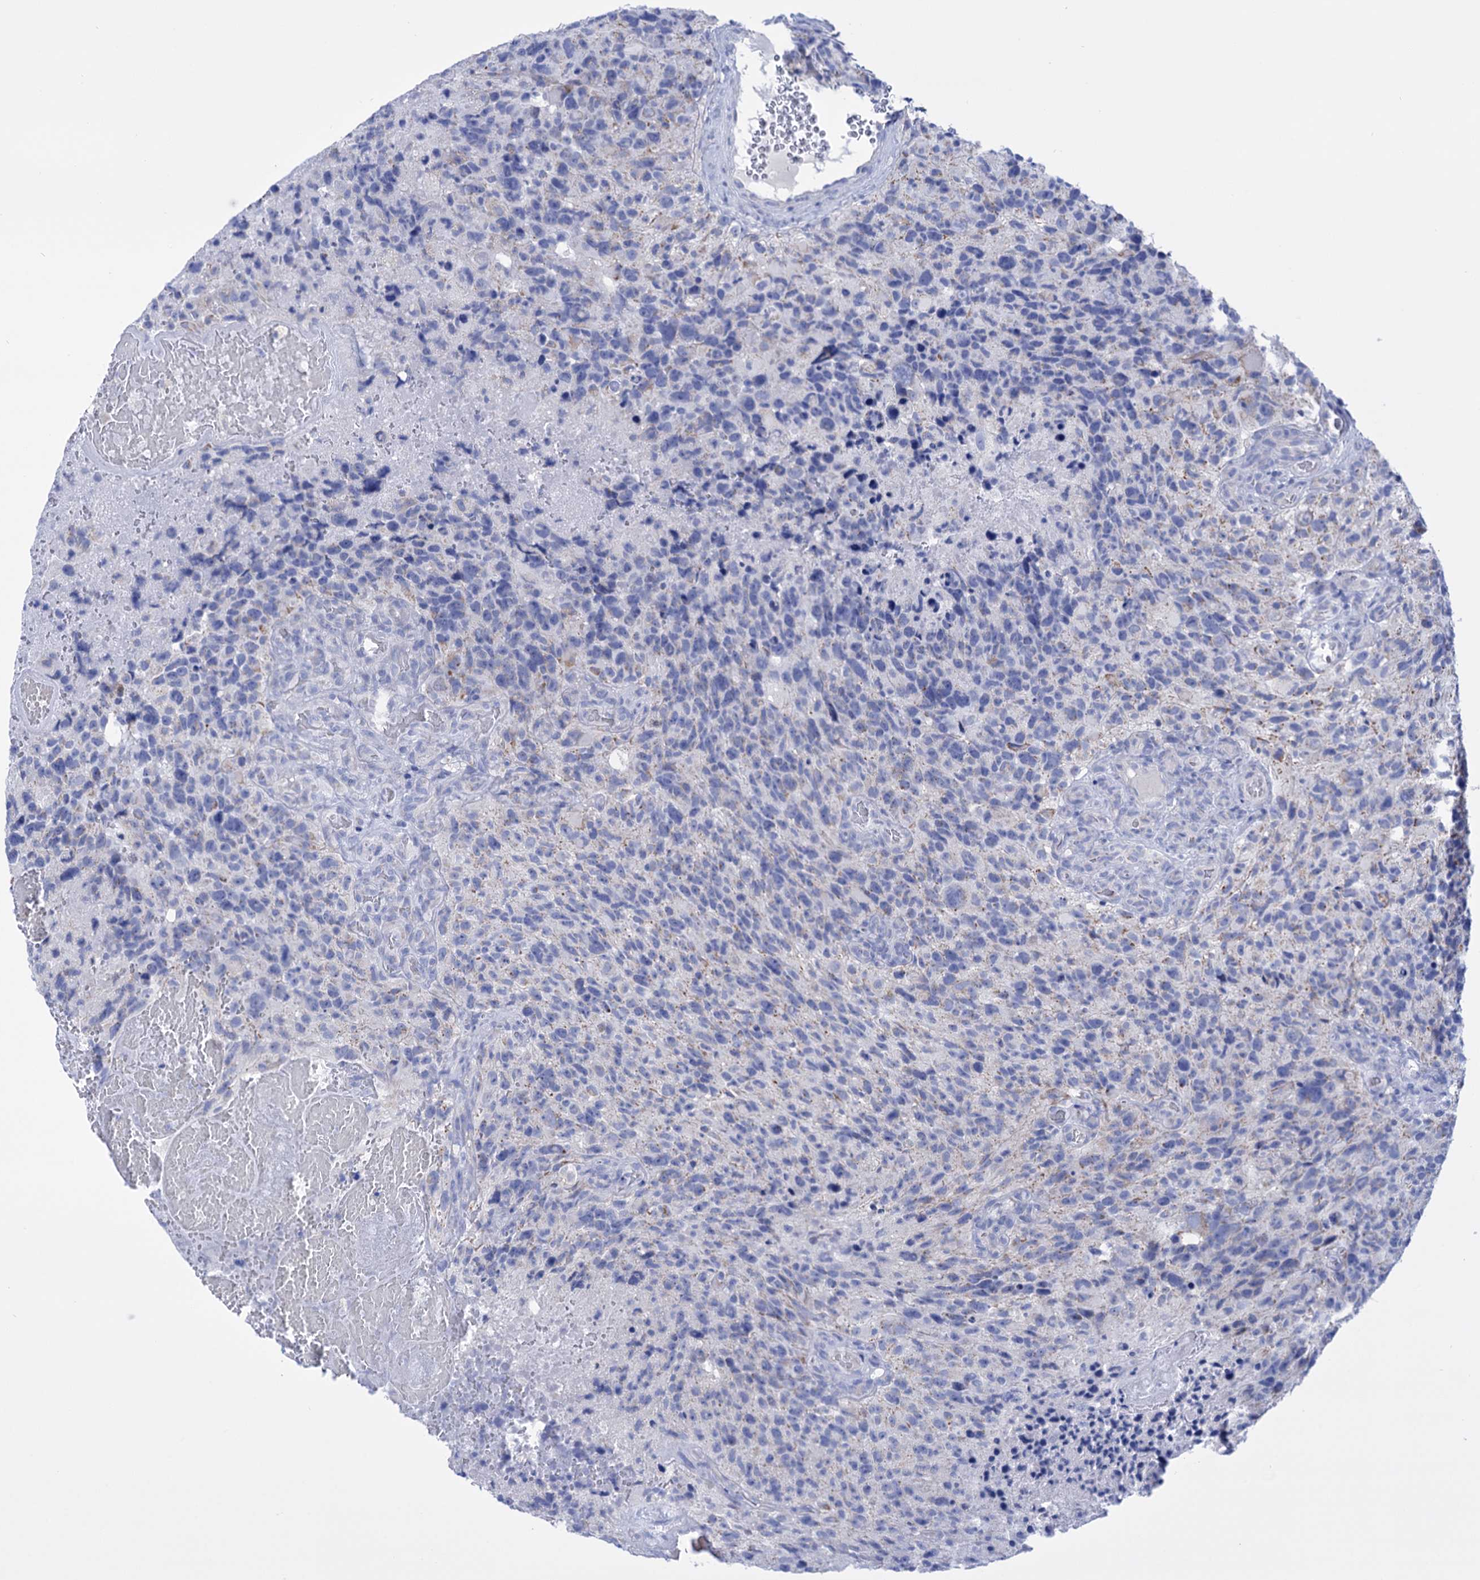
{"staining": {"intensity": "negative", "quantity": "none", "location": "none"}, "tissue": "glioma", "cell_type": "Tumor cells", "image_type": "cancer", "snomed": [{"axis": "morphology", "description": "Glioma, malignant, High grade"}, {"axis": "topography", "description": "Brain"}], "caption": "Micrograph shows no significant protein positivity in tumor cells of glioma.", "gene": "YARS2", "patient": {"sex": "male", "age": 69}}